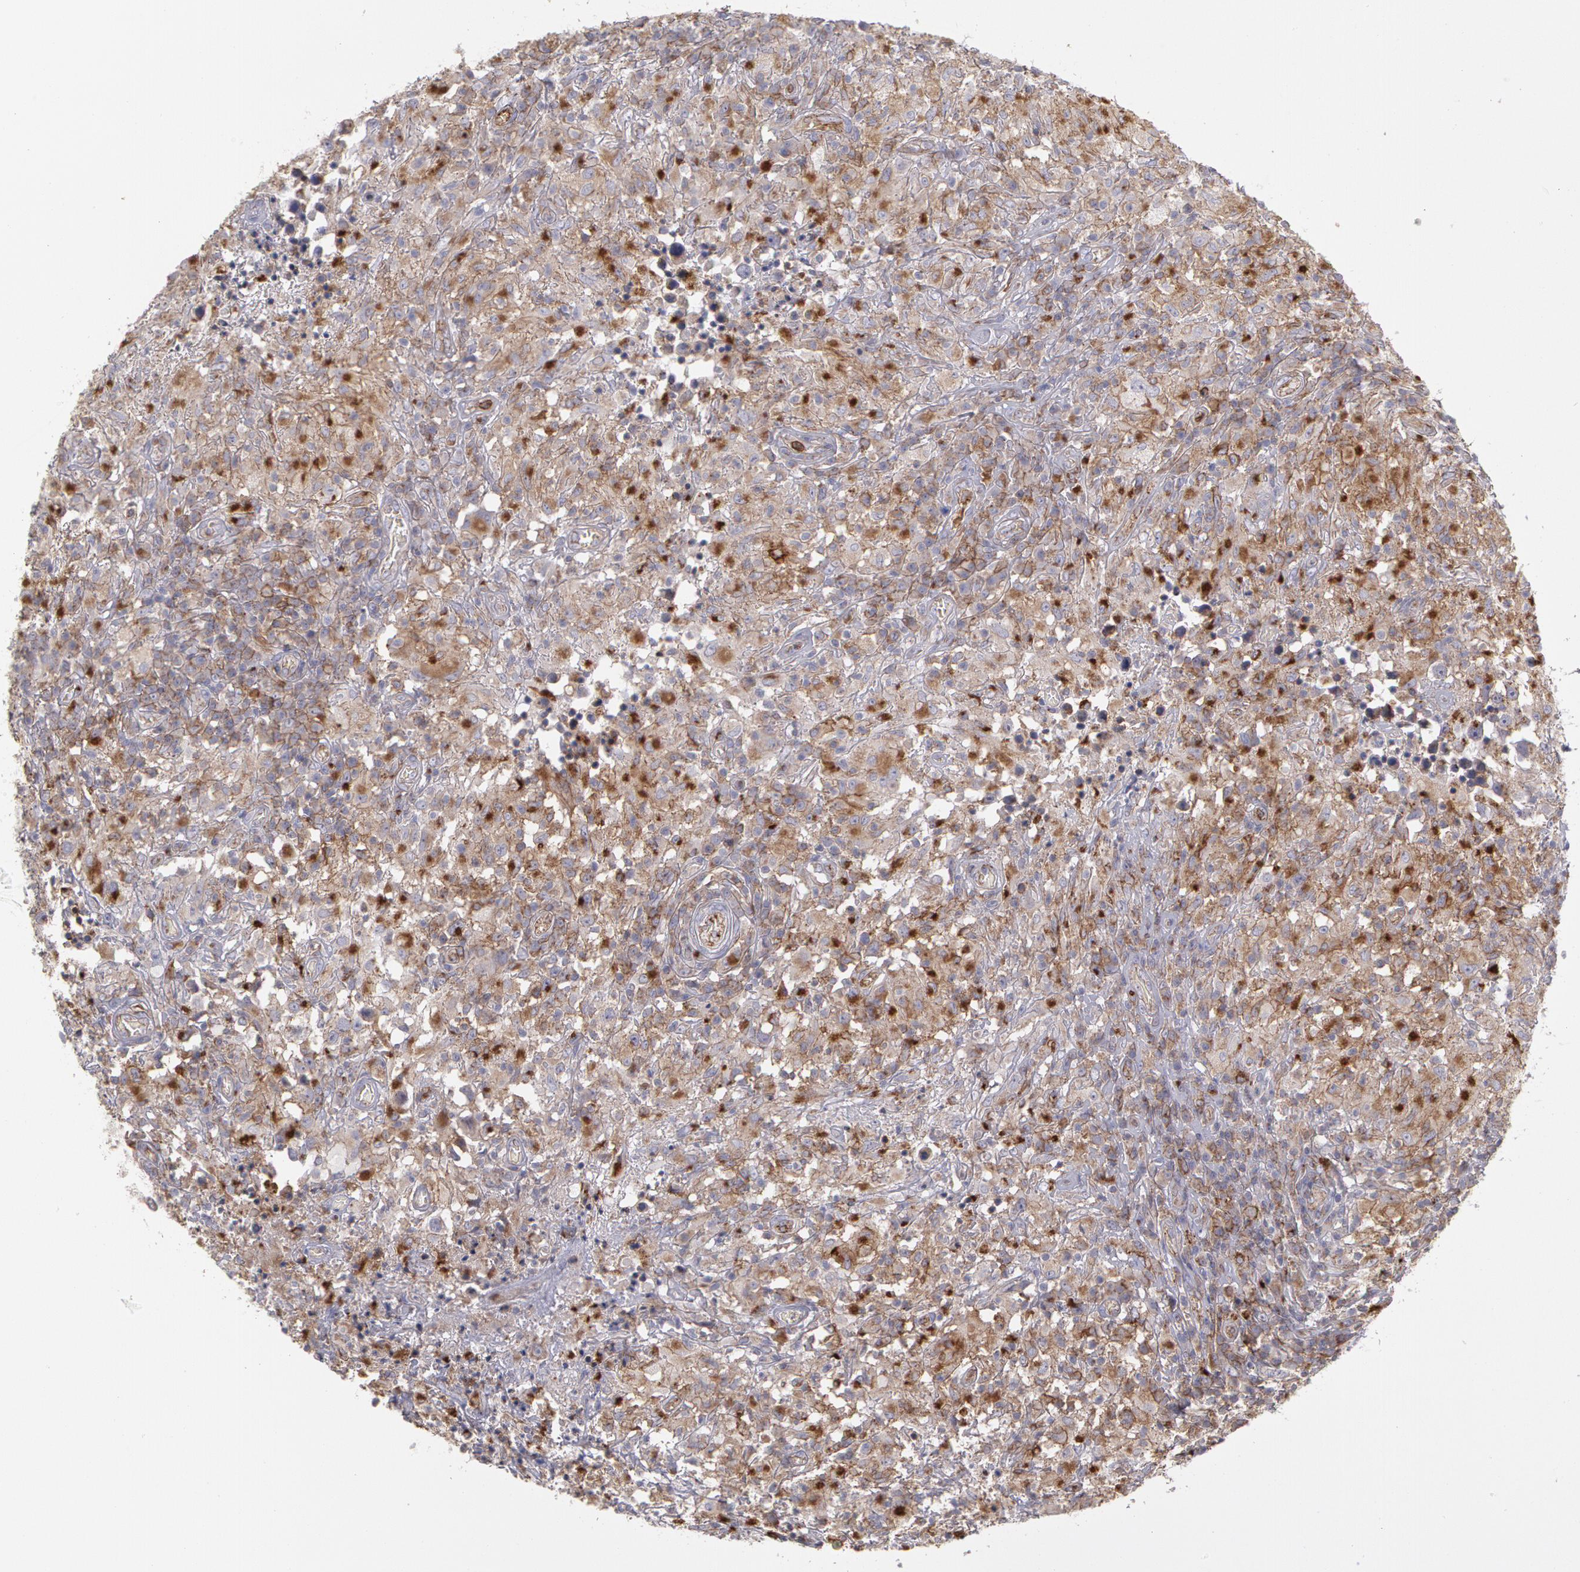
{"staining": {"intensity": "moderate", "quantity": ">75%", "location": "cytoplasmic/membranous"}, "tissue": "testis cancer", "cell_type": "Tumor cells", "image_type": "cancer", "snomed": [{"axis": "morphology", "description": "Seminoma, NOS"}, {"axis": "topography", "description": "Testis"}], "caption": "Immunohistochemical staining of human testis seminoma demonstrates medium levels of moderate cytoplasmic/membranous protein expression in approximately >75% of tumor cells. Ihc stains the protein in brown and the nuclei are stained blue.", "gene": "FLOT2", "patient": {"sex": "male", "age": 34}}